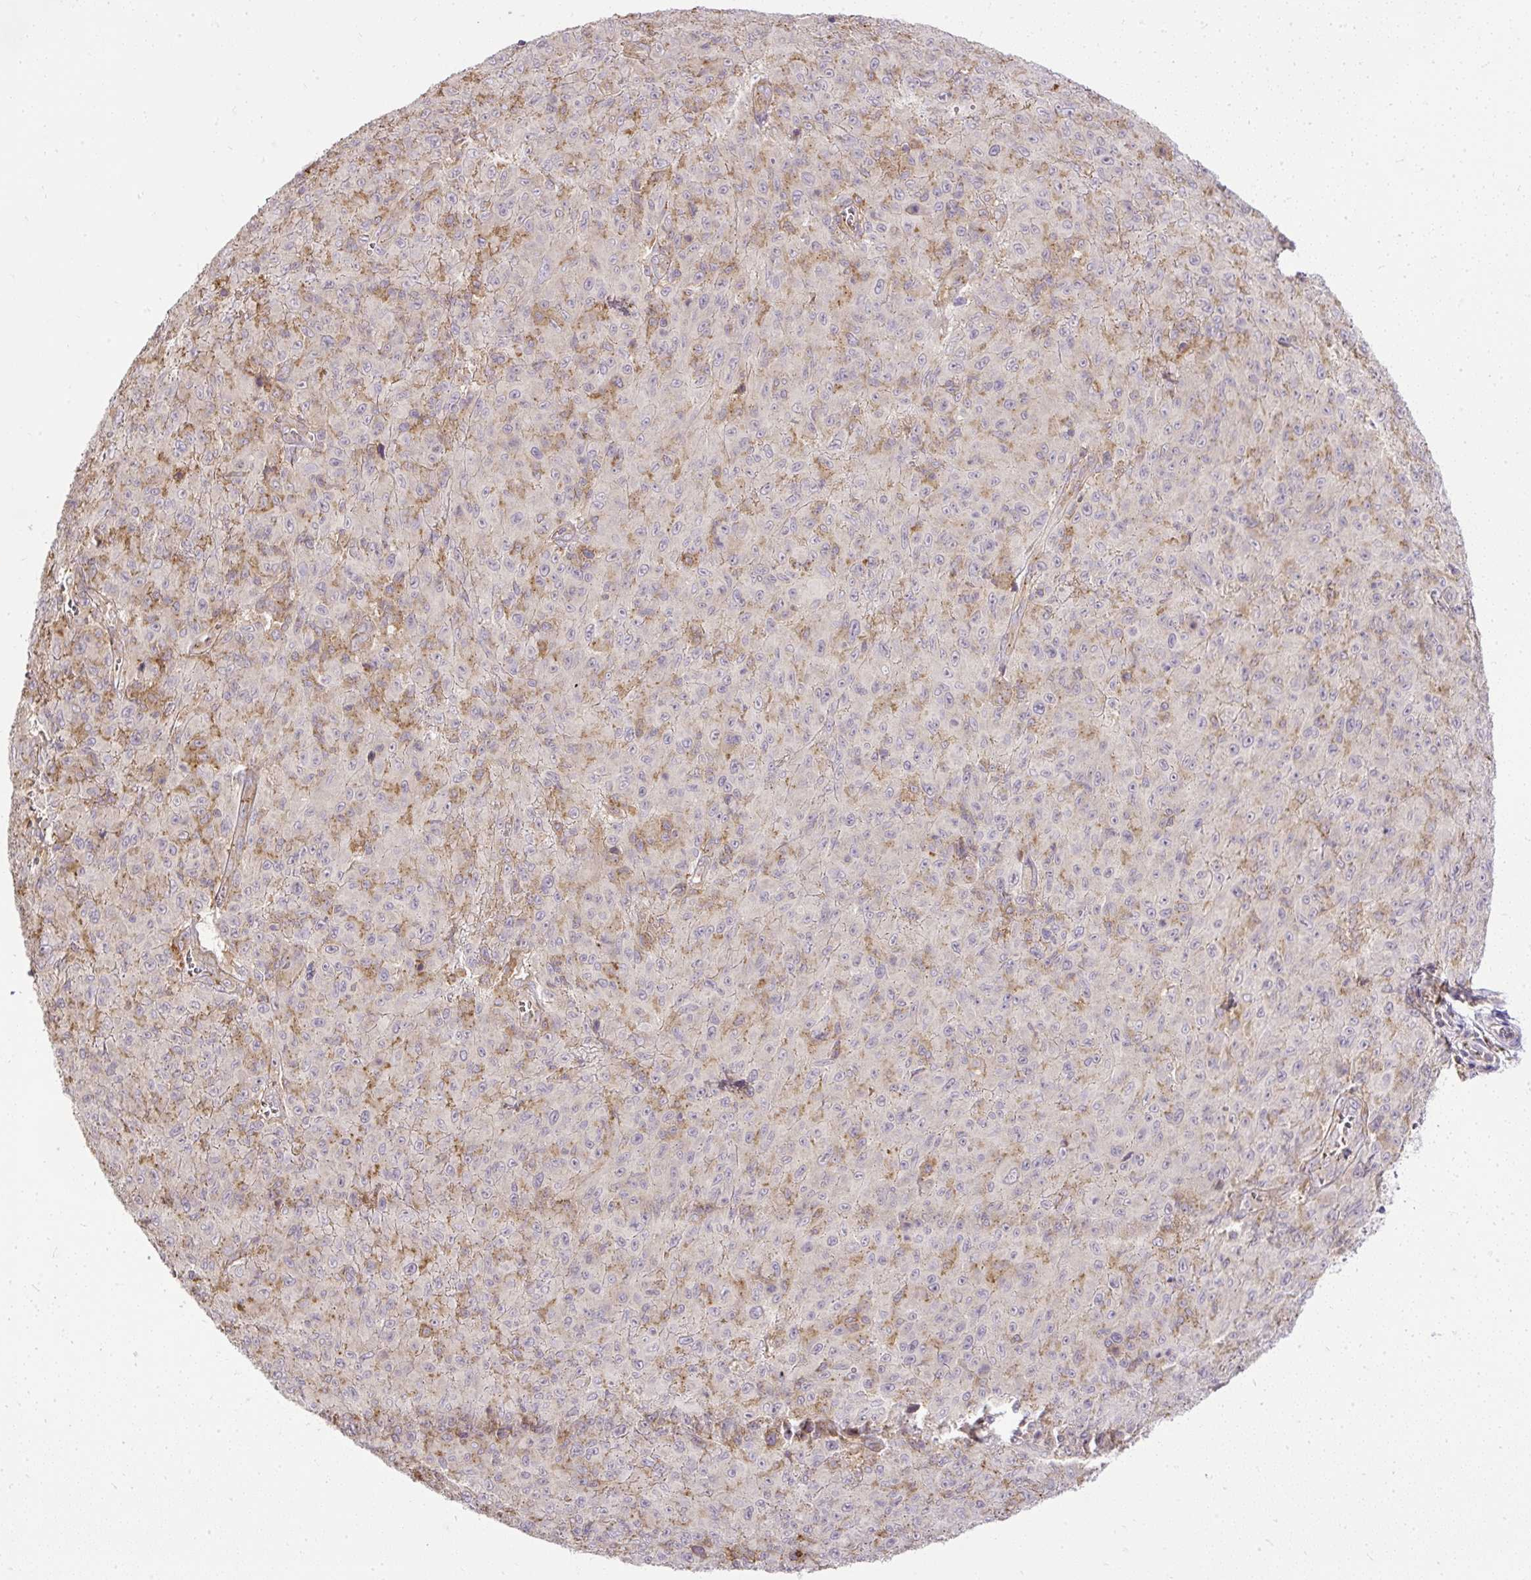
{"staining": {"intensity": "negative", "quantity": "none", "location": "none"}, "tissue": "melanoma", "cell_type": "Tumor cells", "image_type": "cancer", "snomed": [{"axis": "morphology", "description": "Malignant melanoma, NOS"}, {"axis": "topography", "description": "Skin"}], "caption": "The histopathology image exhibits no significant expression in tumor cells of malignant melanoma. (IHC, brightfield microscopy, high magnification).", "gene": "SMC4", "patient": {"sex": "male", "age": 46}}